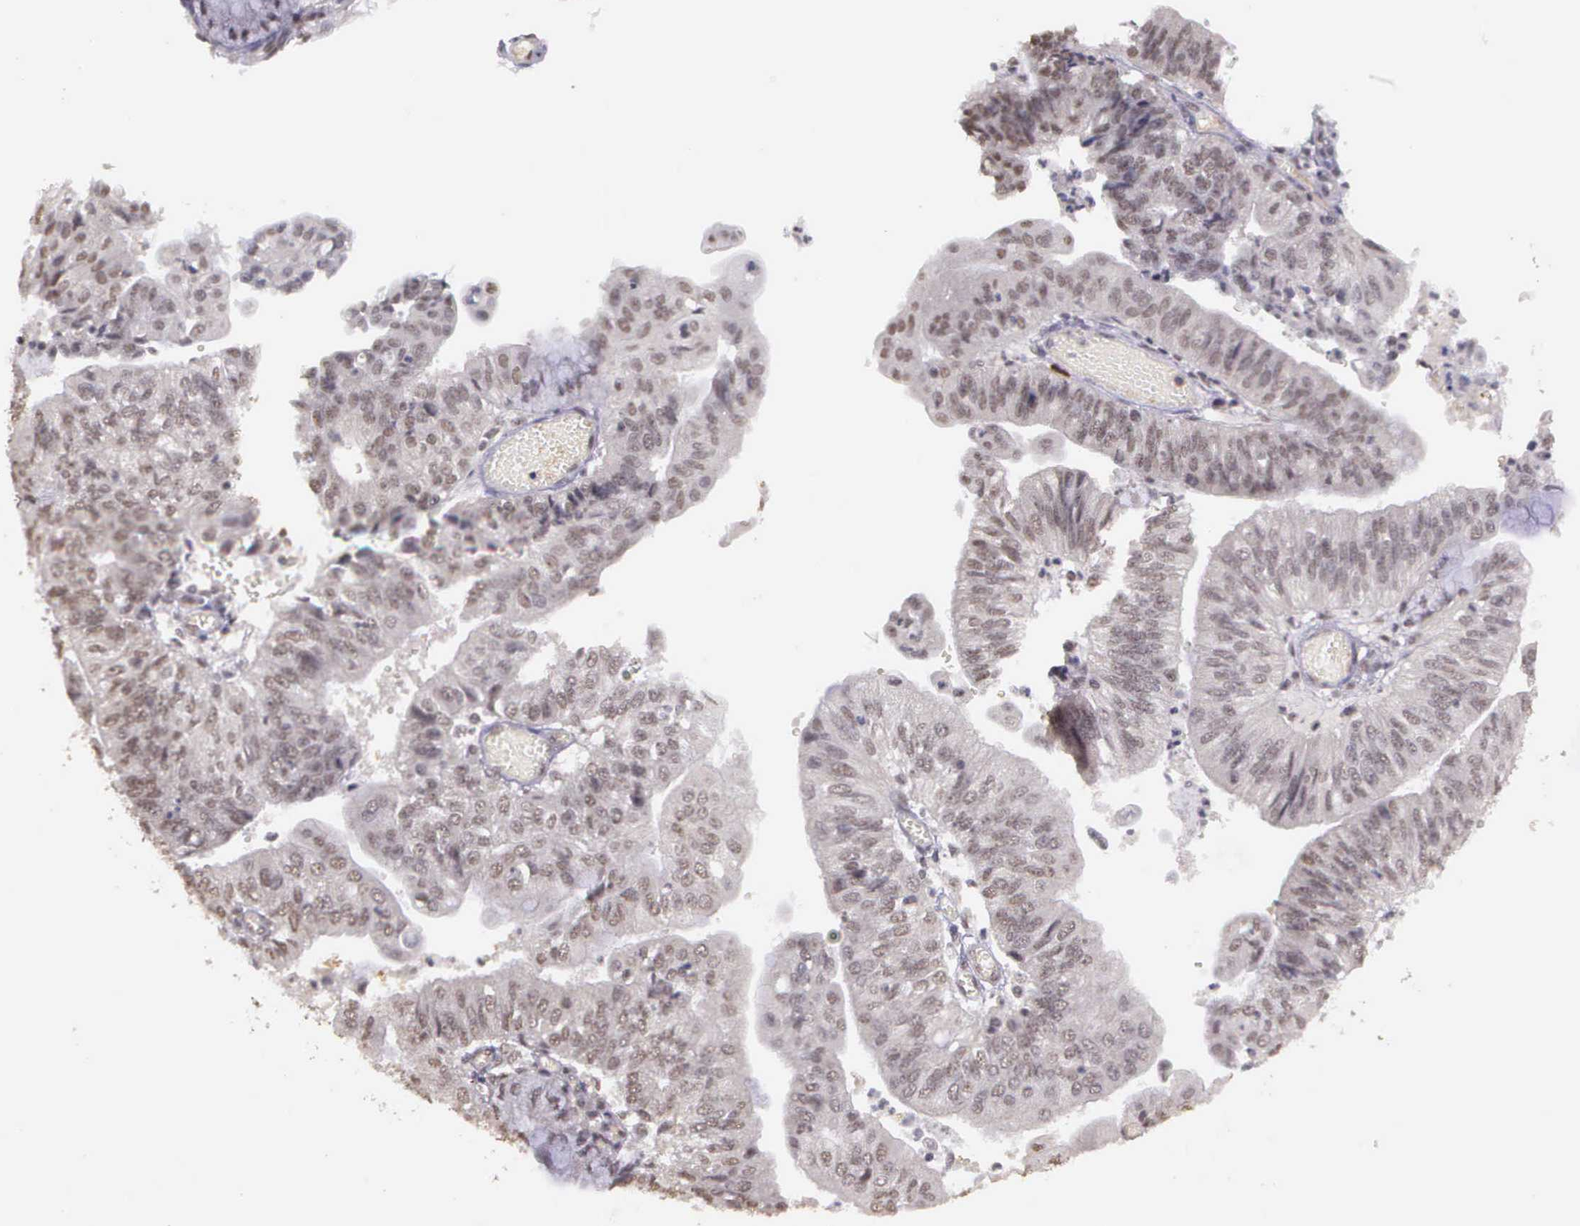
{"staining": {"intensity": "negative", "quantity": "none", "location": "none"}, "tissue": "endometrial cancer", "cell_type": "Tumor cells", "image_type": "cancer", "snomed": [{"axis": "morphology", "description": "Adenocarcinoma, NOS"}, {"axis": "topography", "description": "Endometrium"}], "caption": "A high-resolution micrograph shows immunohistochemistry staining of adenocarcinoma (endometrial), which demonstrates no significant positivity in tumor cells.", "gene": "ARMCX5", "patient": {"sex": "female", "age": 59}}